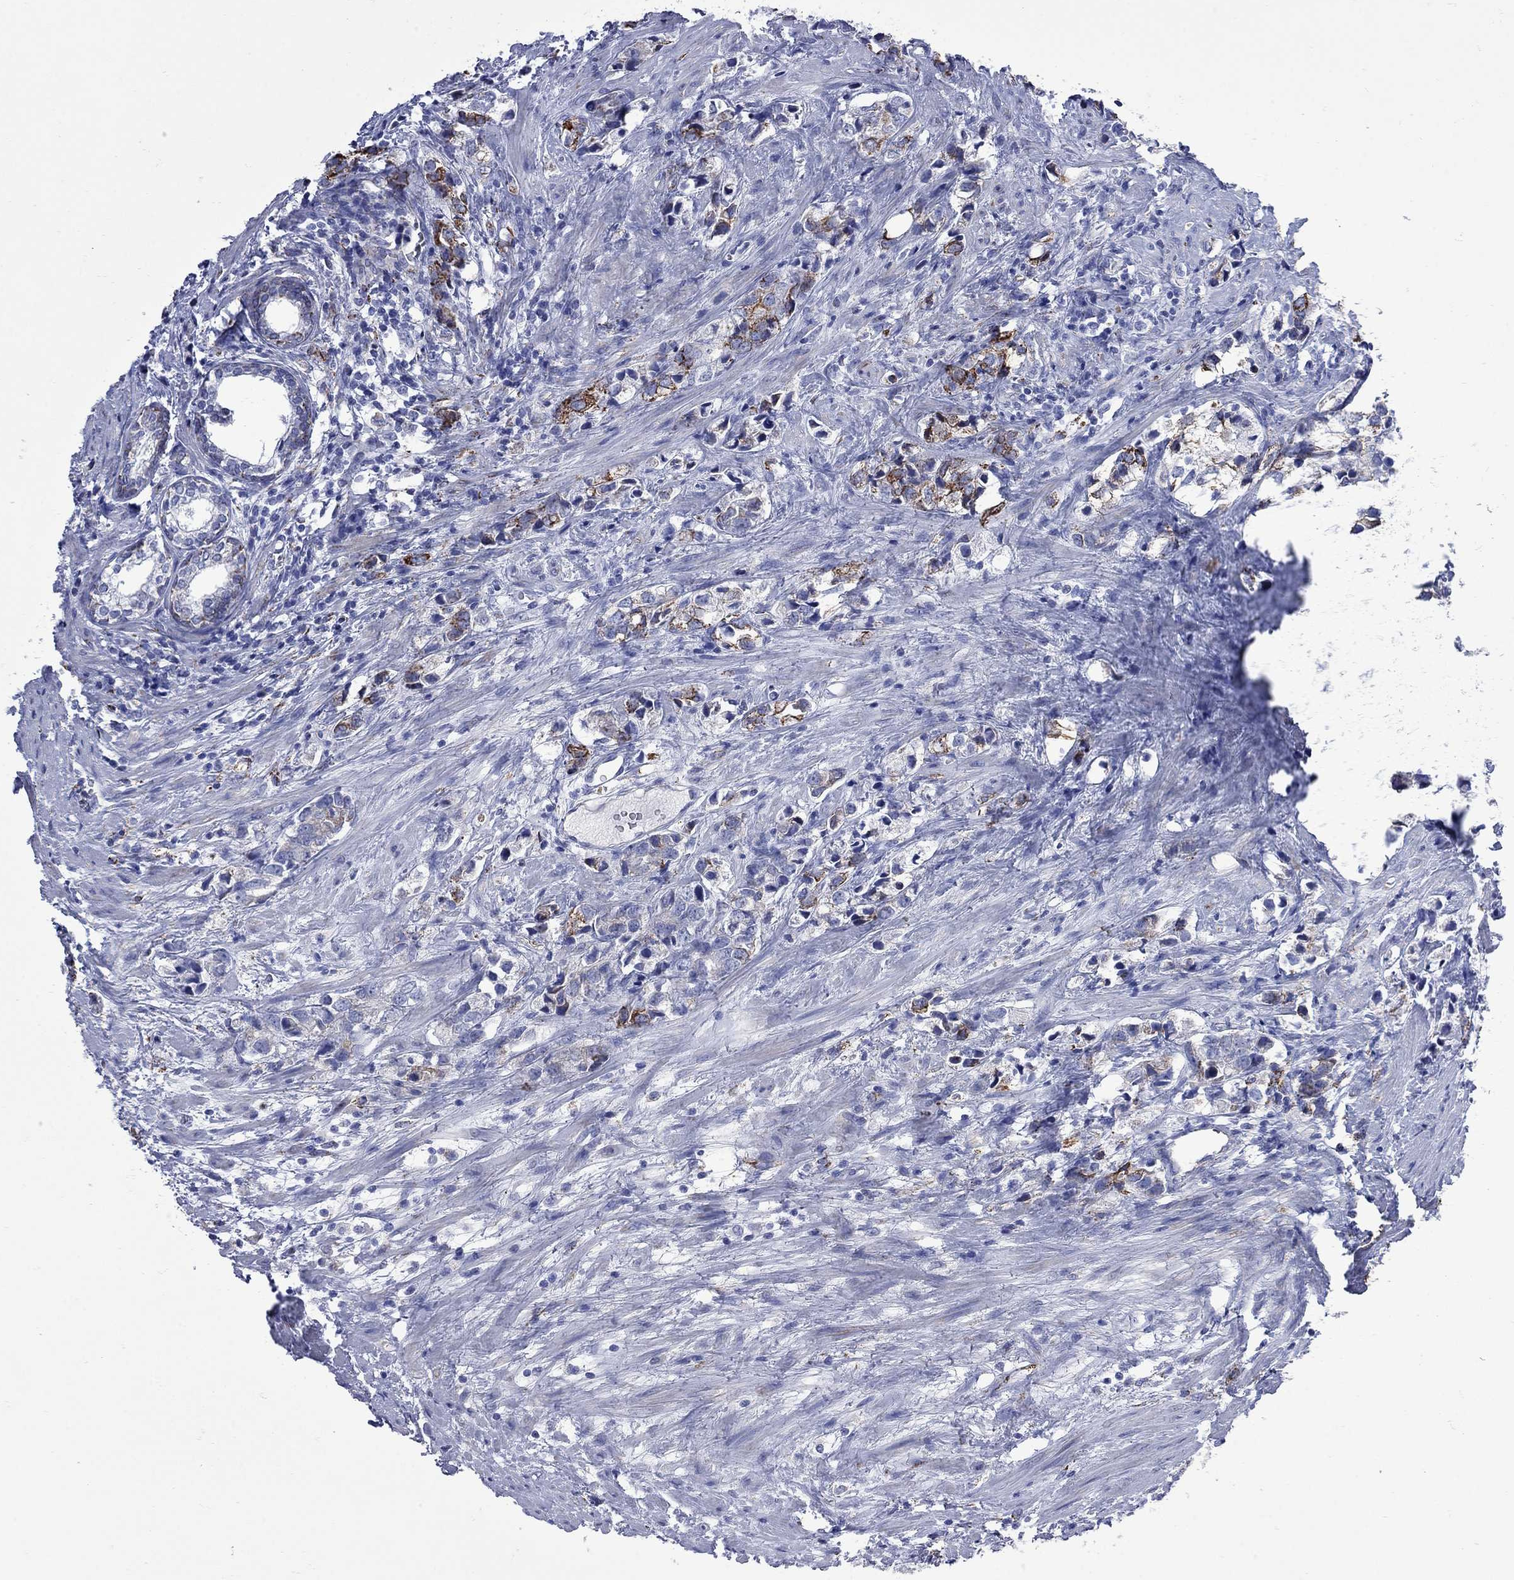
{"staining": {"intensity": "strong", "quantity": "<25%", "location": "cytoplasmic/membranous"}, "tissue": "prostate cancer", "cell_type": "Tumor cells", "image_type": "cancer", "snomed": [{"axis": "morphology", "description": "Adenocarcinoma, NOS"}, {"axis": "topography", "description": "Prostate and seminal vesicle, NOS"}], "caption": "This is an image of immunohistochemistry staining of prostate cancer, which shows strong positivity in the cytoplasmic/membranous of tumor cells.", "gene": "SESTD1", "patient": {"sex": "male", "age": 63}}